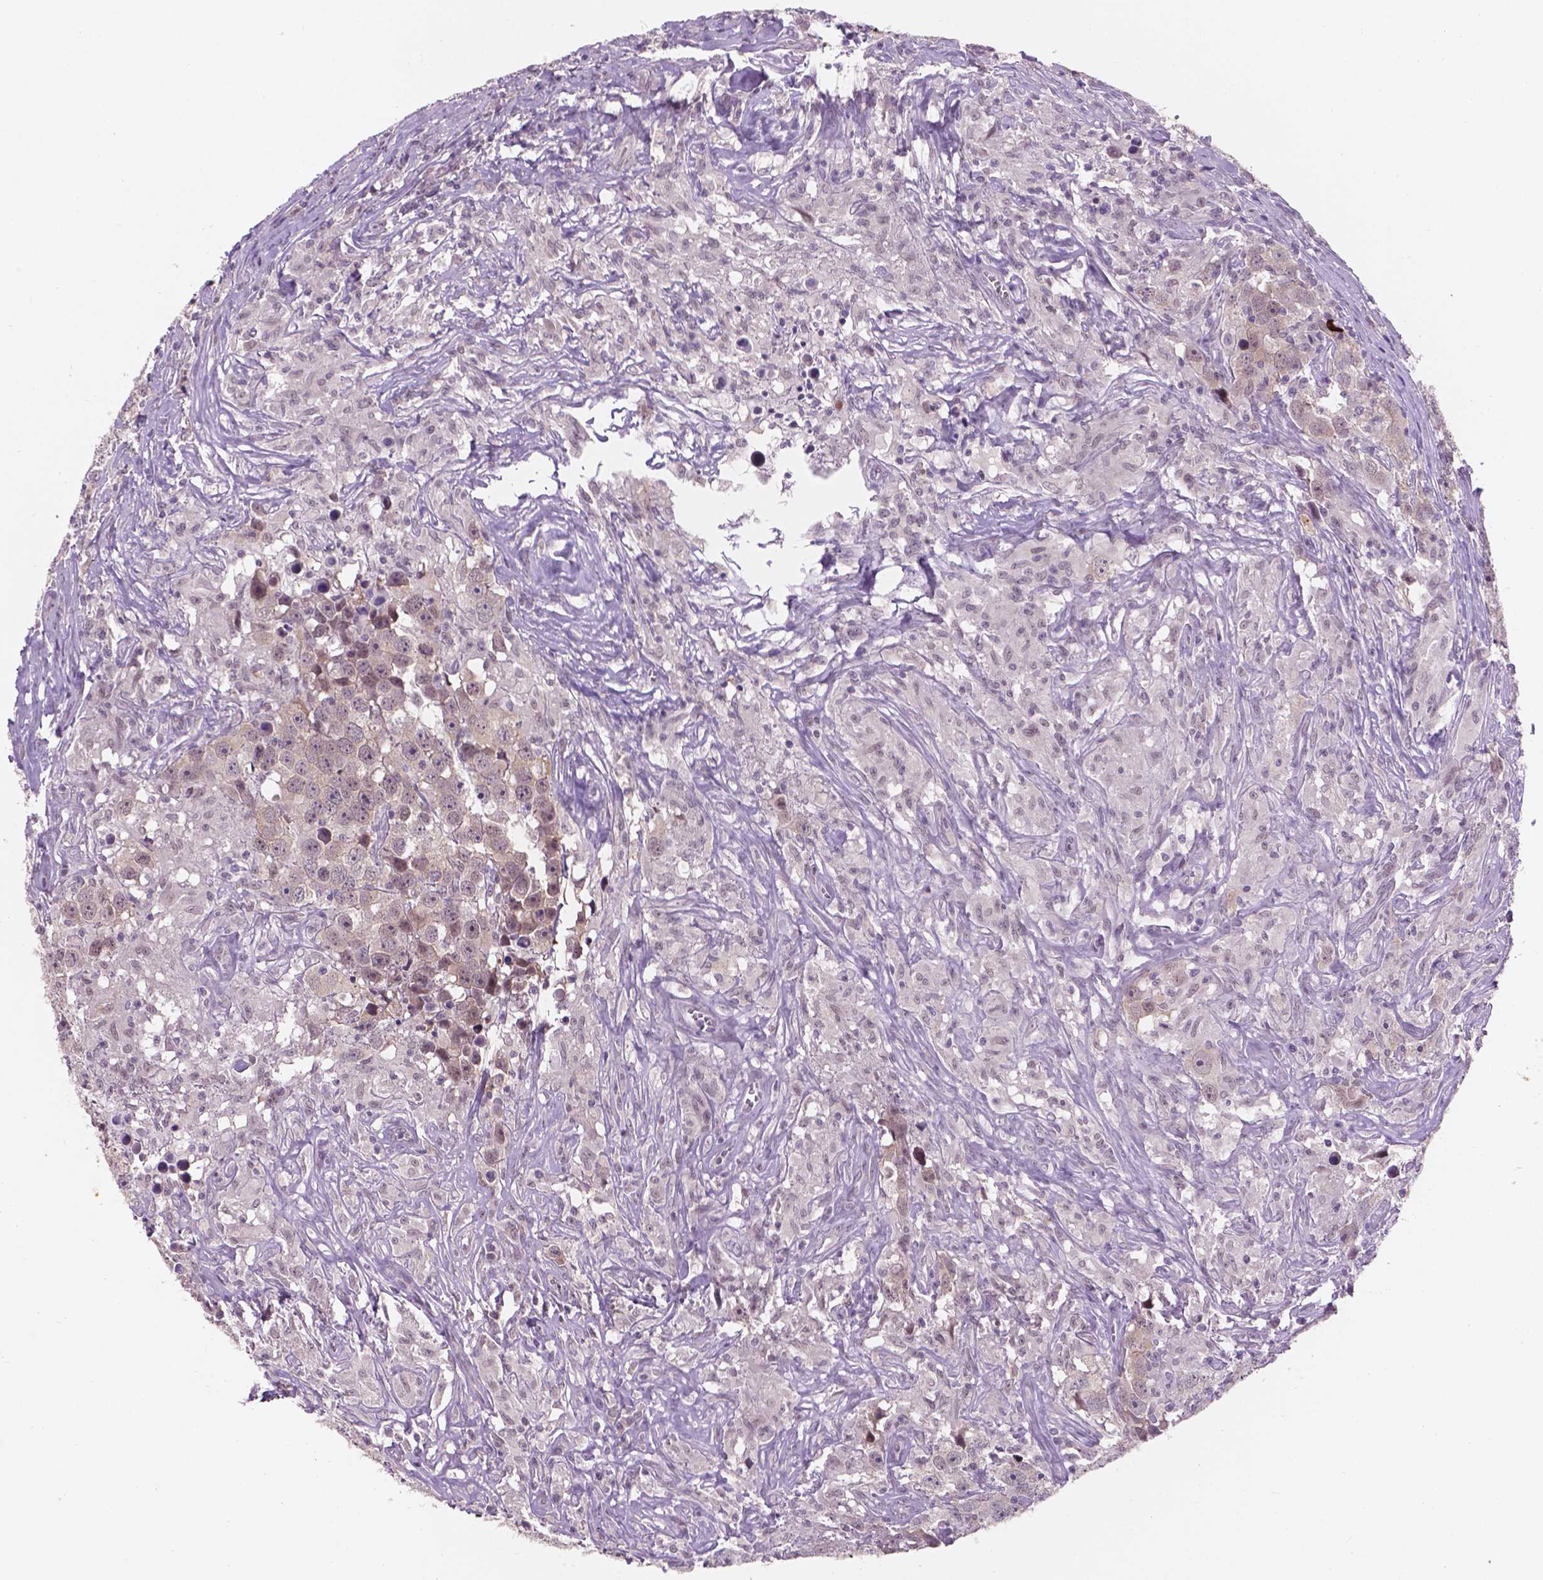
{"staining": {"intensity": "negative", "quantity": "none", "location": "none"}, "tissue": "testis cancer", "cell_type": "Tumor cells", "image_type": "cancer", "snomed": [{"axis": "morphology", "description": "Seminoma, NOS"}, {"axis": "topography", "description": "Testis"}], "caption": "Tumor cells show no significant protein staining in testis cancer.", "gene": "GXYLT2", "patient": {"sex": "male", "age": 49}}